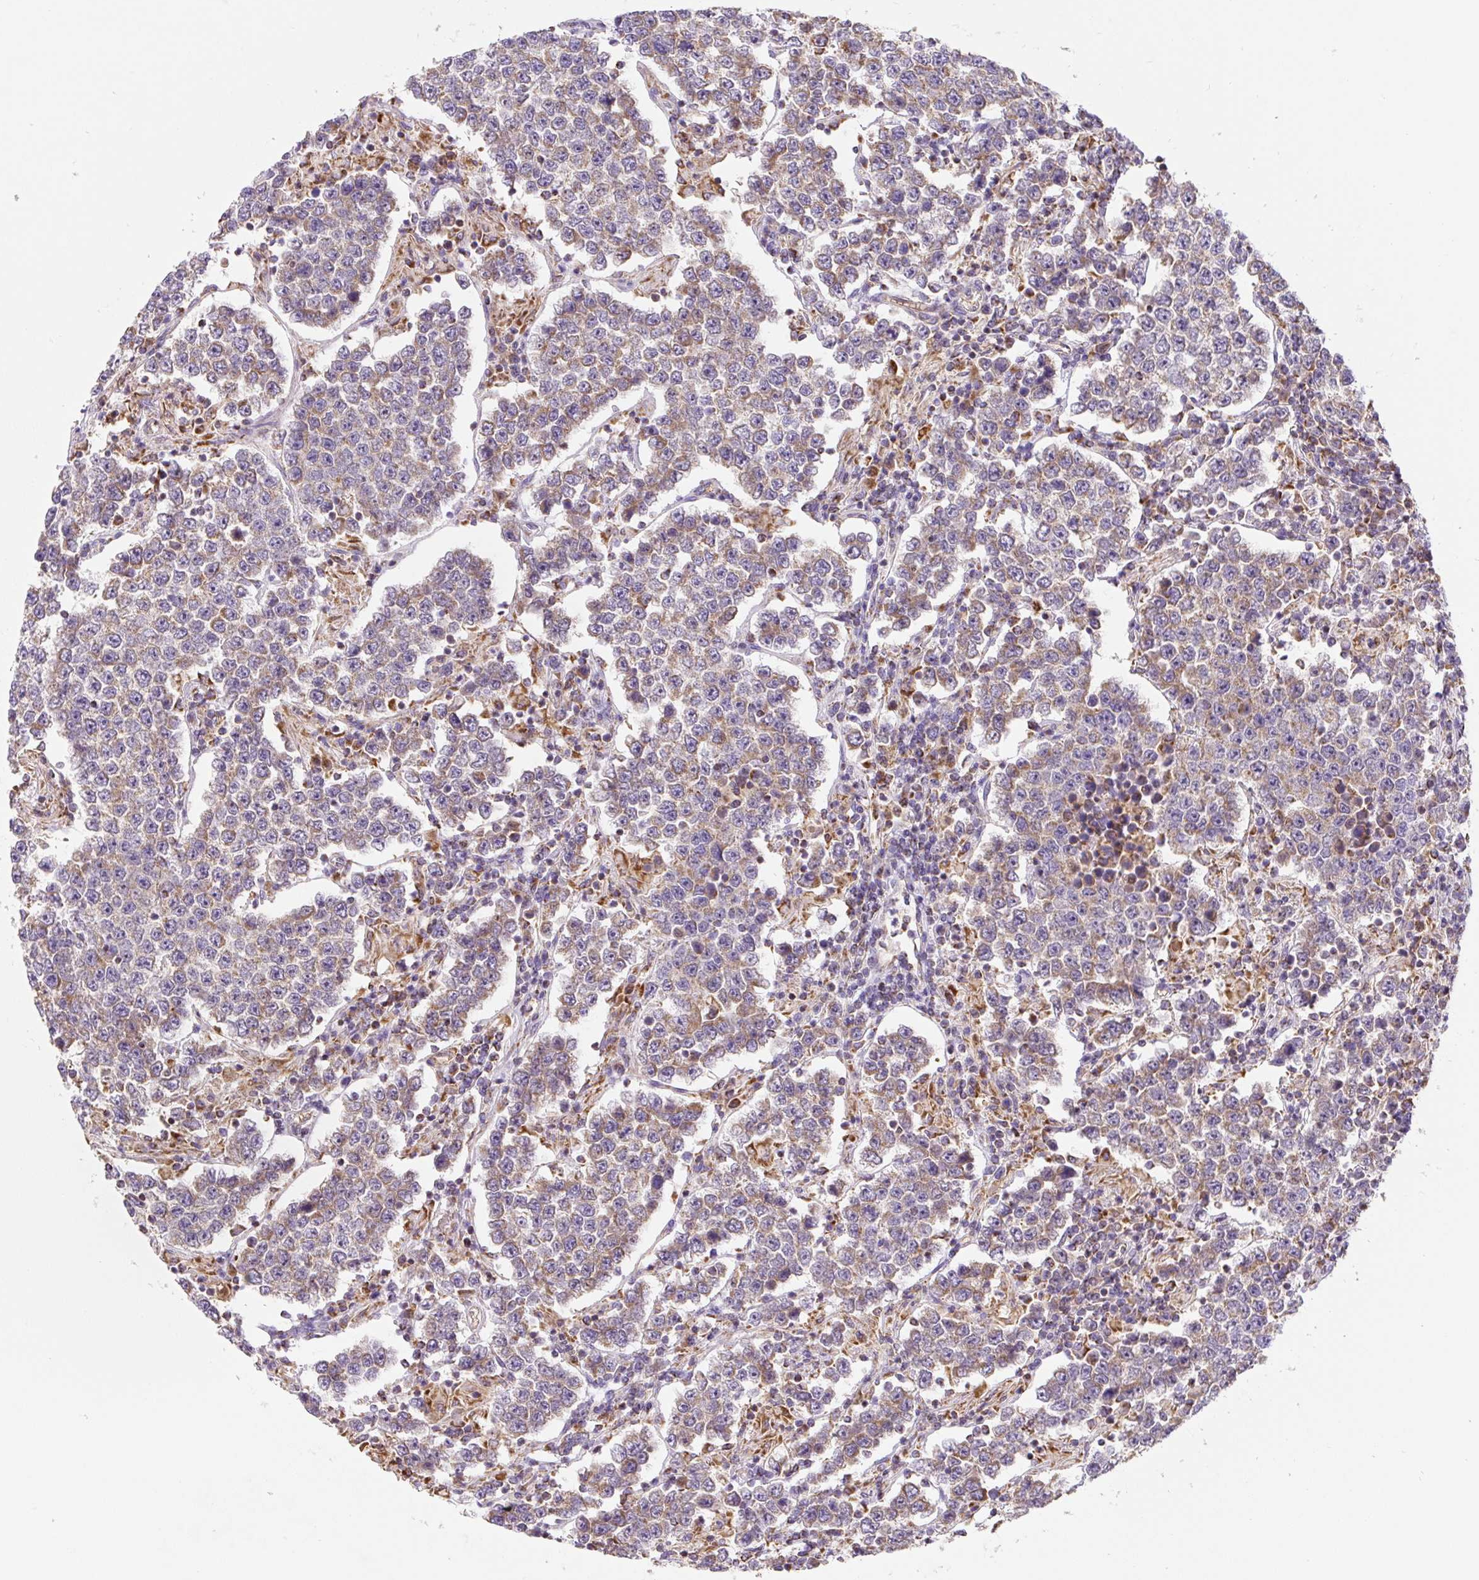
{"staining": {"intensity": "moderate", "quantity": "25%-75%", "location": "cytoplasmic/membranous"}, "tissue": "testis cancer", "cell_type": "Tumor cells", "image_type": "cancer", "snomed": [{"axis": "morphology", "description": "Normal tissue, NOS"}, {"axis": "morphology", "description": "Urothelial carcinoma, High grade"}, {"axis": "morphology", "description": "Seminoma, NOS"}, {"axis": "morphology", "description": "Carcinoma, Embryonal, NOS"}, {"axis": "topography", "description": "Urinary bladder"}, {"axis": "topography", "description": "Testis"}], "caption": "Testis cancer (embryonal carcinoma) was stained to show a protein in brown. There is medium levels of moderate cytoplasmic/membranous expression in approximately 25%-75% of tumor cells.", "gene": "MT-CO2", "patient": {"sex": "male", "age": 41}}